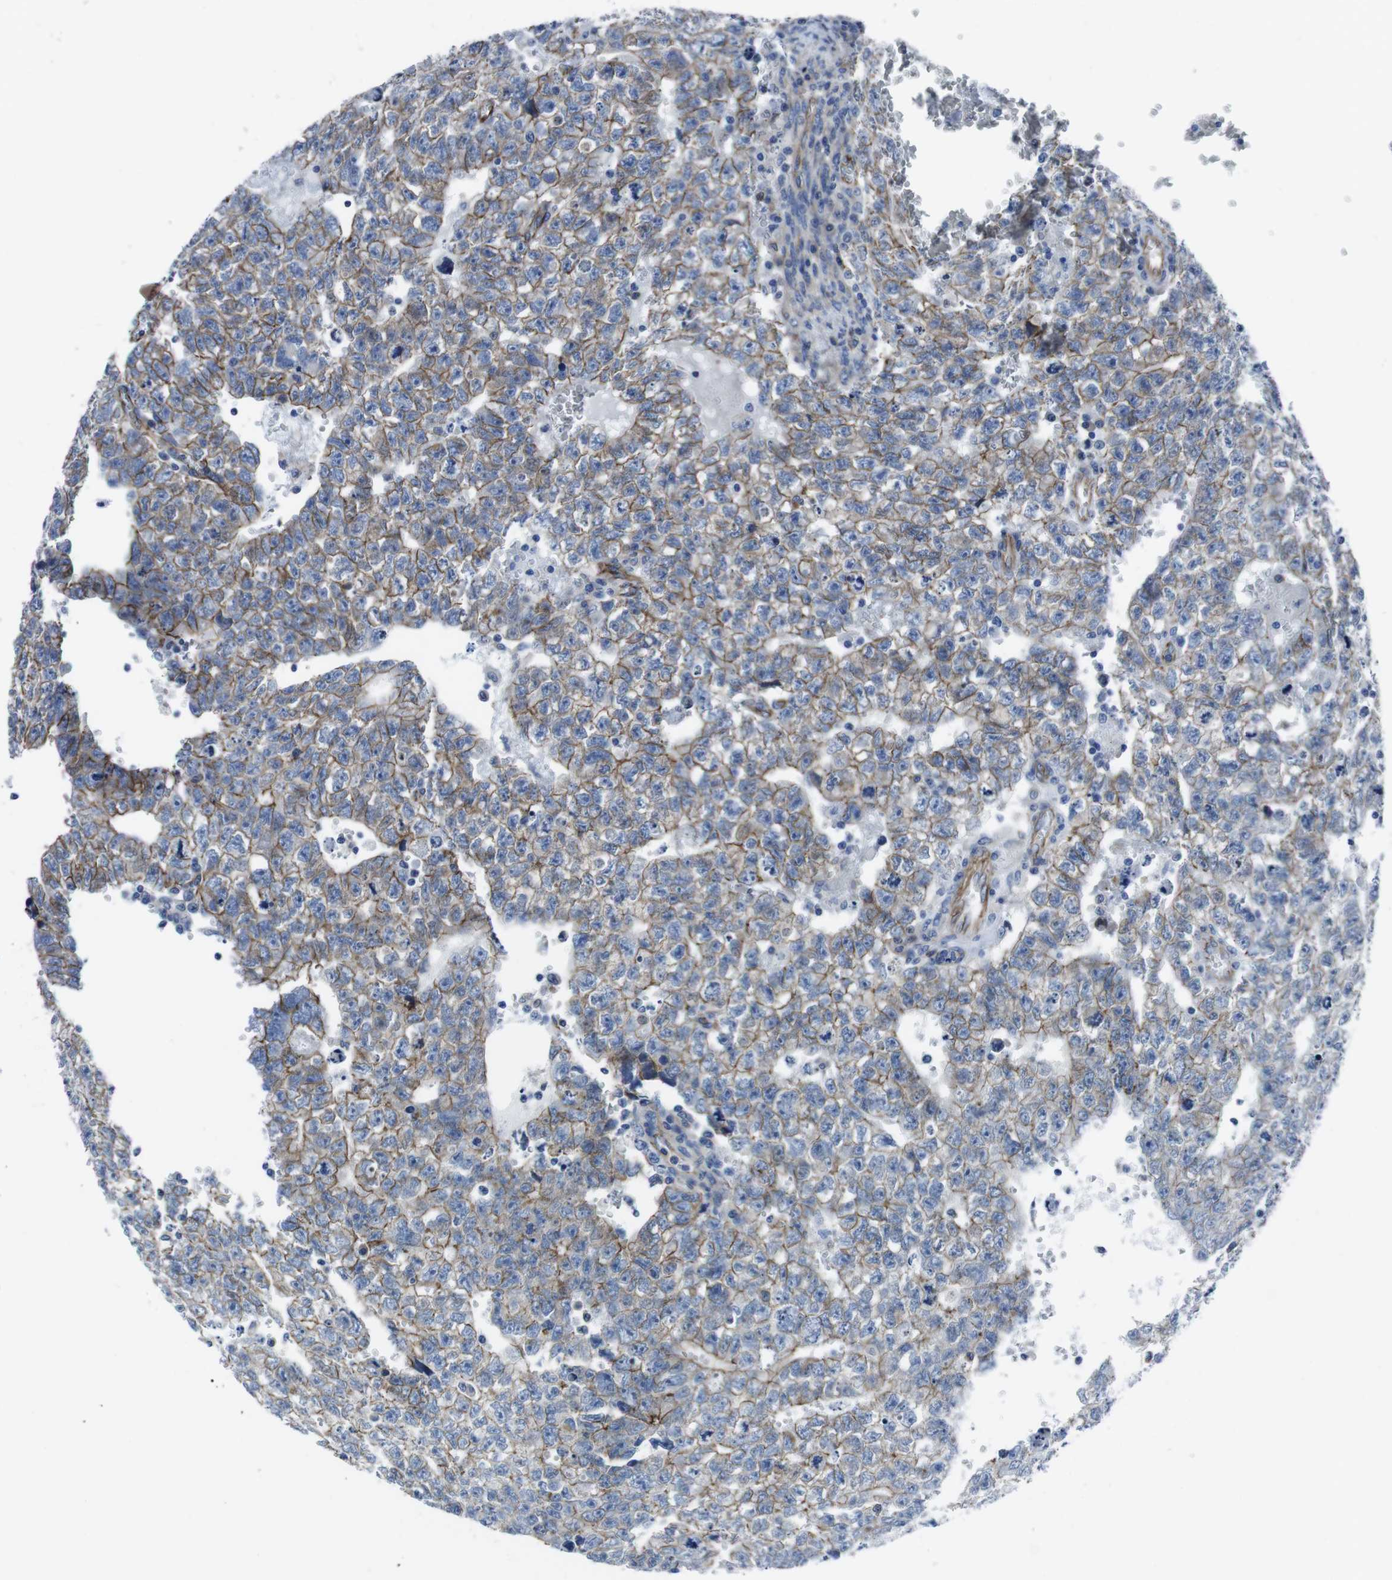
{"staining": {"intensity": "weak", "quantity": ">75%", "location": "cytoplasmic/membranous"}, "tissue": "testis cancer", "cell_type": "Tumor cells", "image_type": "cancer", "snomed": [{"axis": "morphology", "description": "Seminoma, NOS"}, {"axis": "morphology", "description": "Carcinoma, Embryonal, NOS"}, {"axis": "topography", "description": "Testis"}], "caption": "A brown stain labels weak cytoplasmic/membranous positivity of a protein in human seminoma (testis) tumor cells.", "gene": "NUMB", "patient": {"sex": "male", "age": 38}}